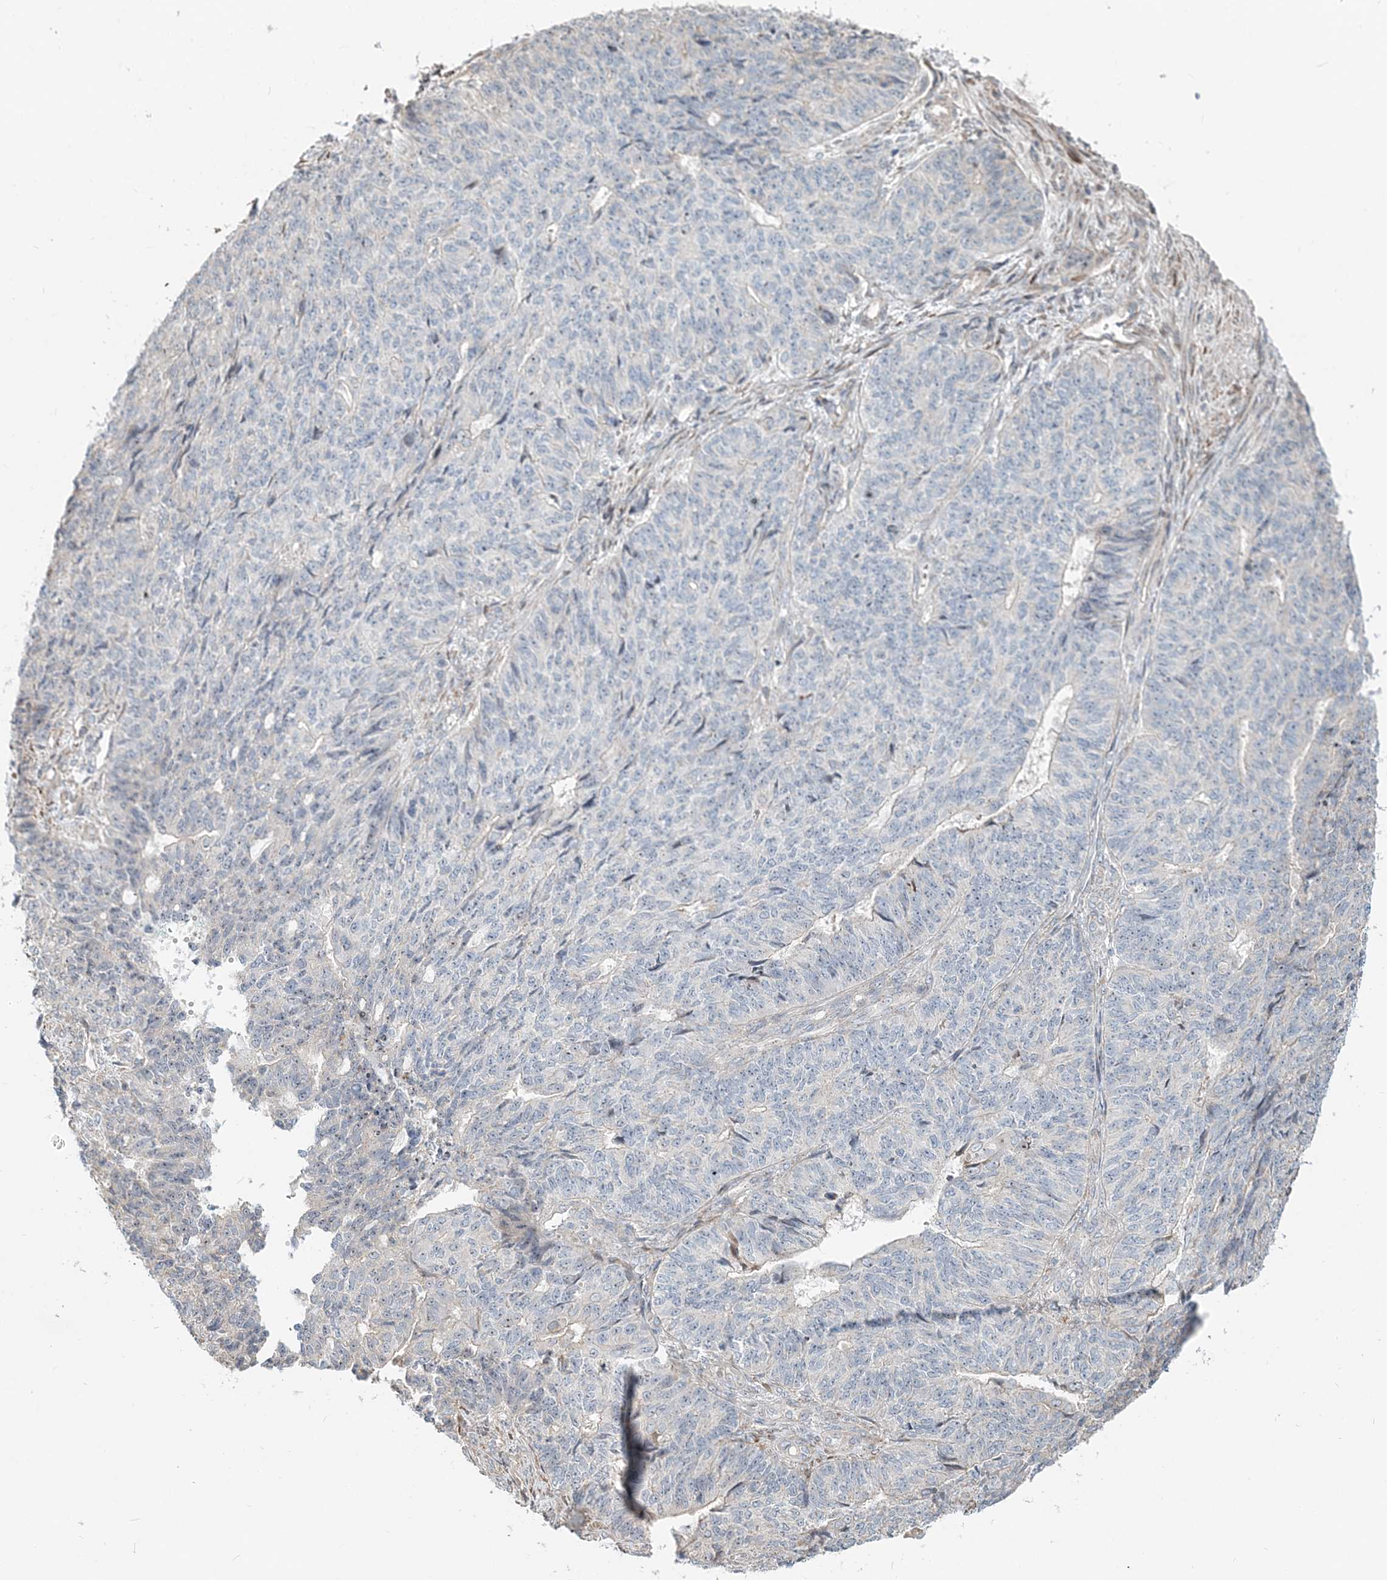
{"staining": {"intensity": "negative", "quantity": "none", "location": "none"}, "tissue": "endometrial cancer", "cell_type": "Tumor cells", "image_type": "cancer", "snomed": [{"axis": "morphology", "description": "Adenocarcinoma, NOS"}, {"axis": "topography", "description": "Endometrium"}], "caption": "This is an immunohistochemistry (IHC) micrograph of endometrial cancer. There is no staining in tumor cells.", "gene": "CXXC5", "patient": {"sex": "female", "age": 32}}